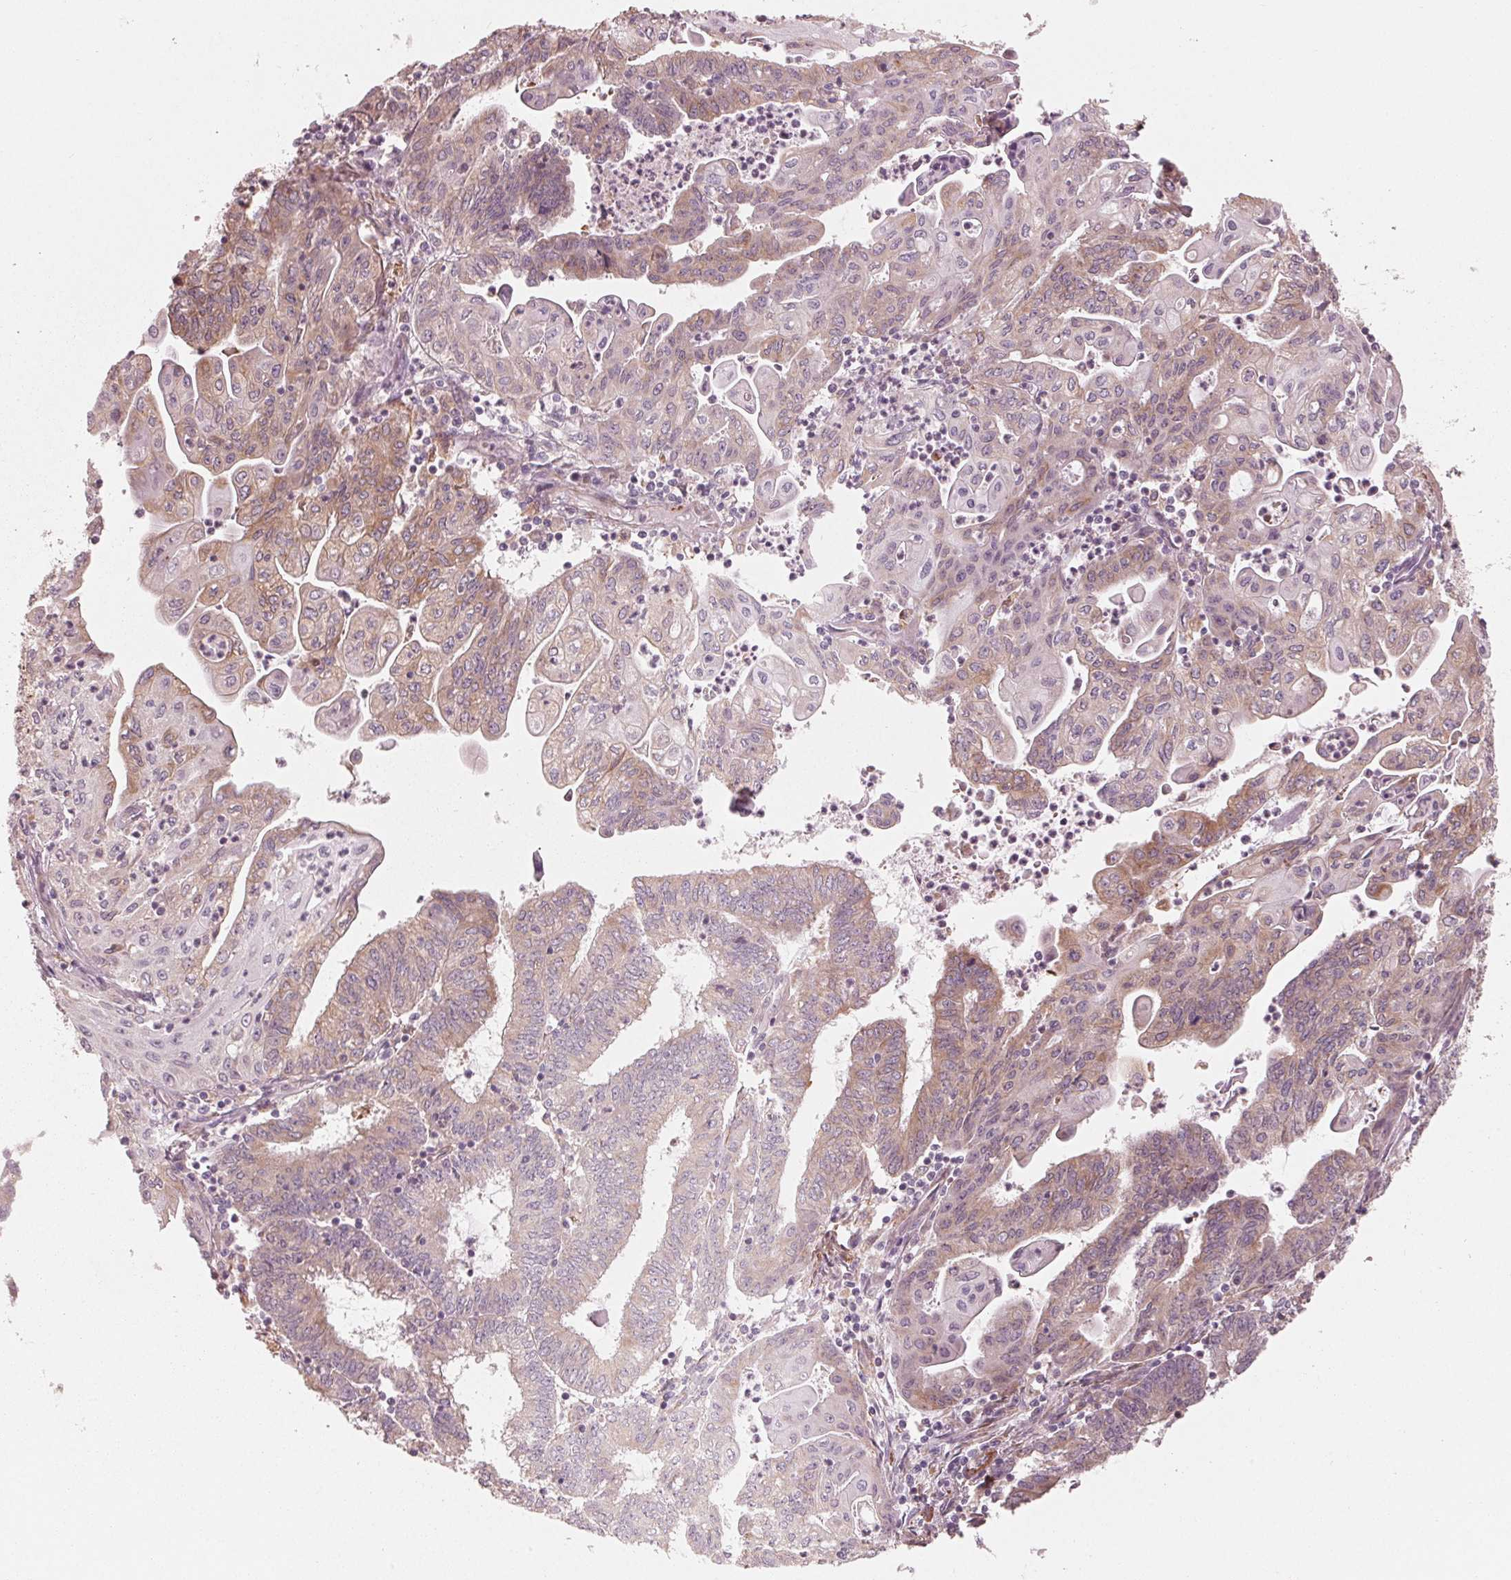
{"staining": {"intensity": "moderate", "quantity": "25%-75%", "location": "cytoplasmic/membranous"}, "tissue": "endometrial cancer", "cell_type": "Tumor cells", "image_type": "cancer", "snomed": [{"axis": "morphology", "description": "Adenocarcinoma, NOS"}, {"axis": "topography", "description": "Endometrium"}], "caption": "Brown immunohistochemical staining in adenocarcinoma (endometrial) displays moderate cytoplasmic/membranous staining in about 25%-75% of tumor cells.", "gene": "MIER3", "patient": {"sex": "female", "age": 61}}